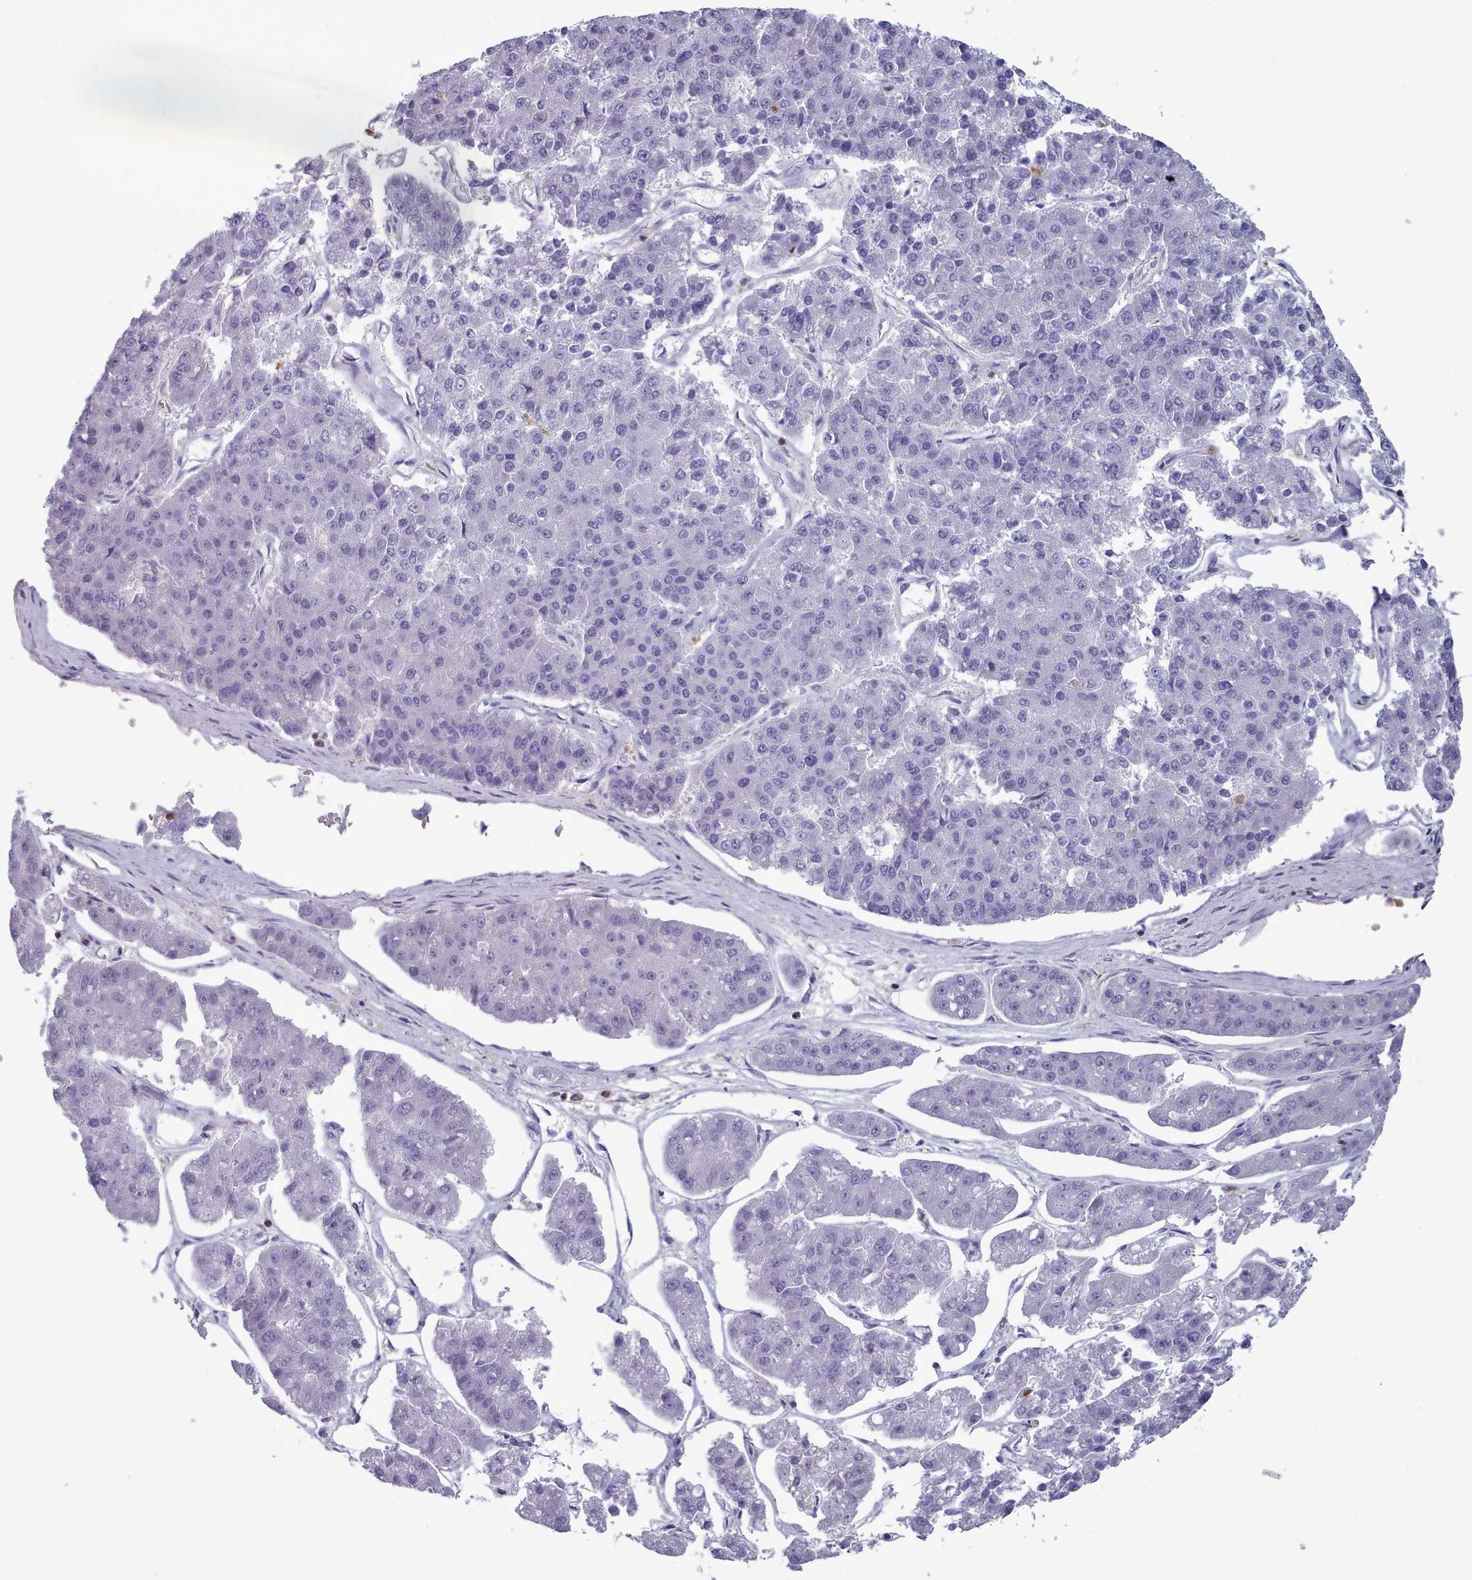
{"staining": {"intensity": "negative", "quantity": "none", "location": "none"}, "tissue": "pancreatic cancer", "cell_type": "Tumor cells", "image_type": "cancer", "snomed": [{"axis": "morphology", "description": "Adenocarcinoma, NOS"}, {"axis": "topography", "description": "Pancreas"}], "caption": "Immunohistochemical staining of human pancreatic cancer demonstrates no significant expression in tumor cells. (Stains: DAB (3,3'-diaminobenzidine) immunohistochemistry (IHC) with hematoxylin counter stain, Microscopy: brightfield microscopy at high magnification).", "gene": "RAC2", "patient": {"sex": "male", "age": 50}}